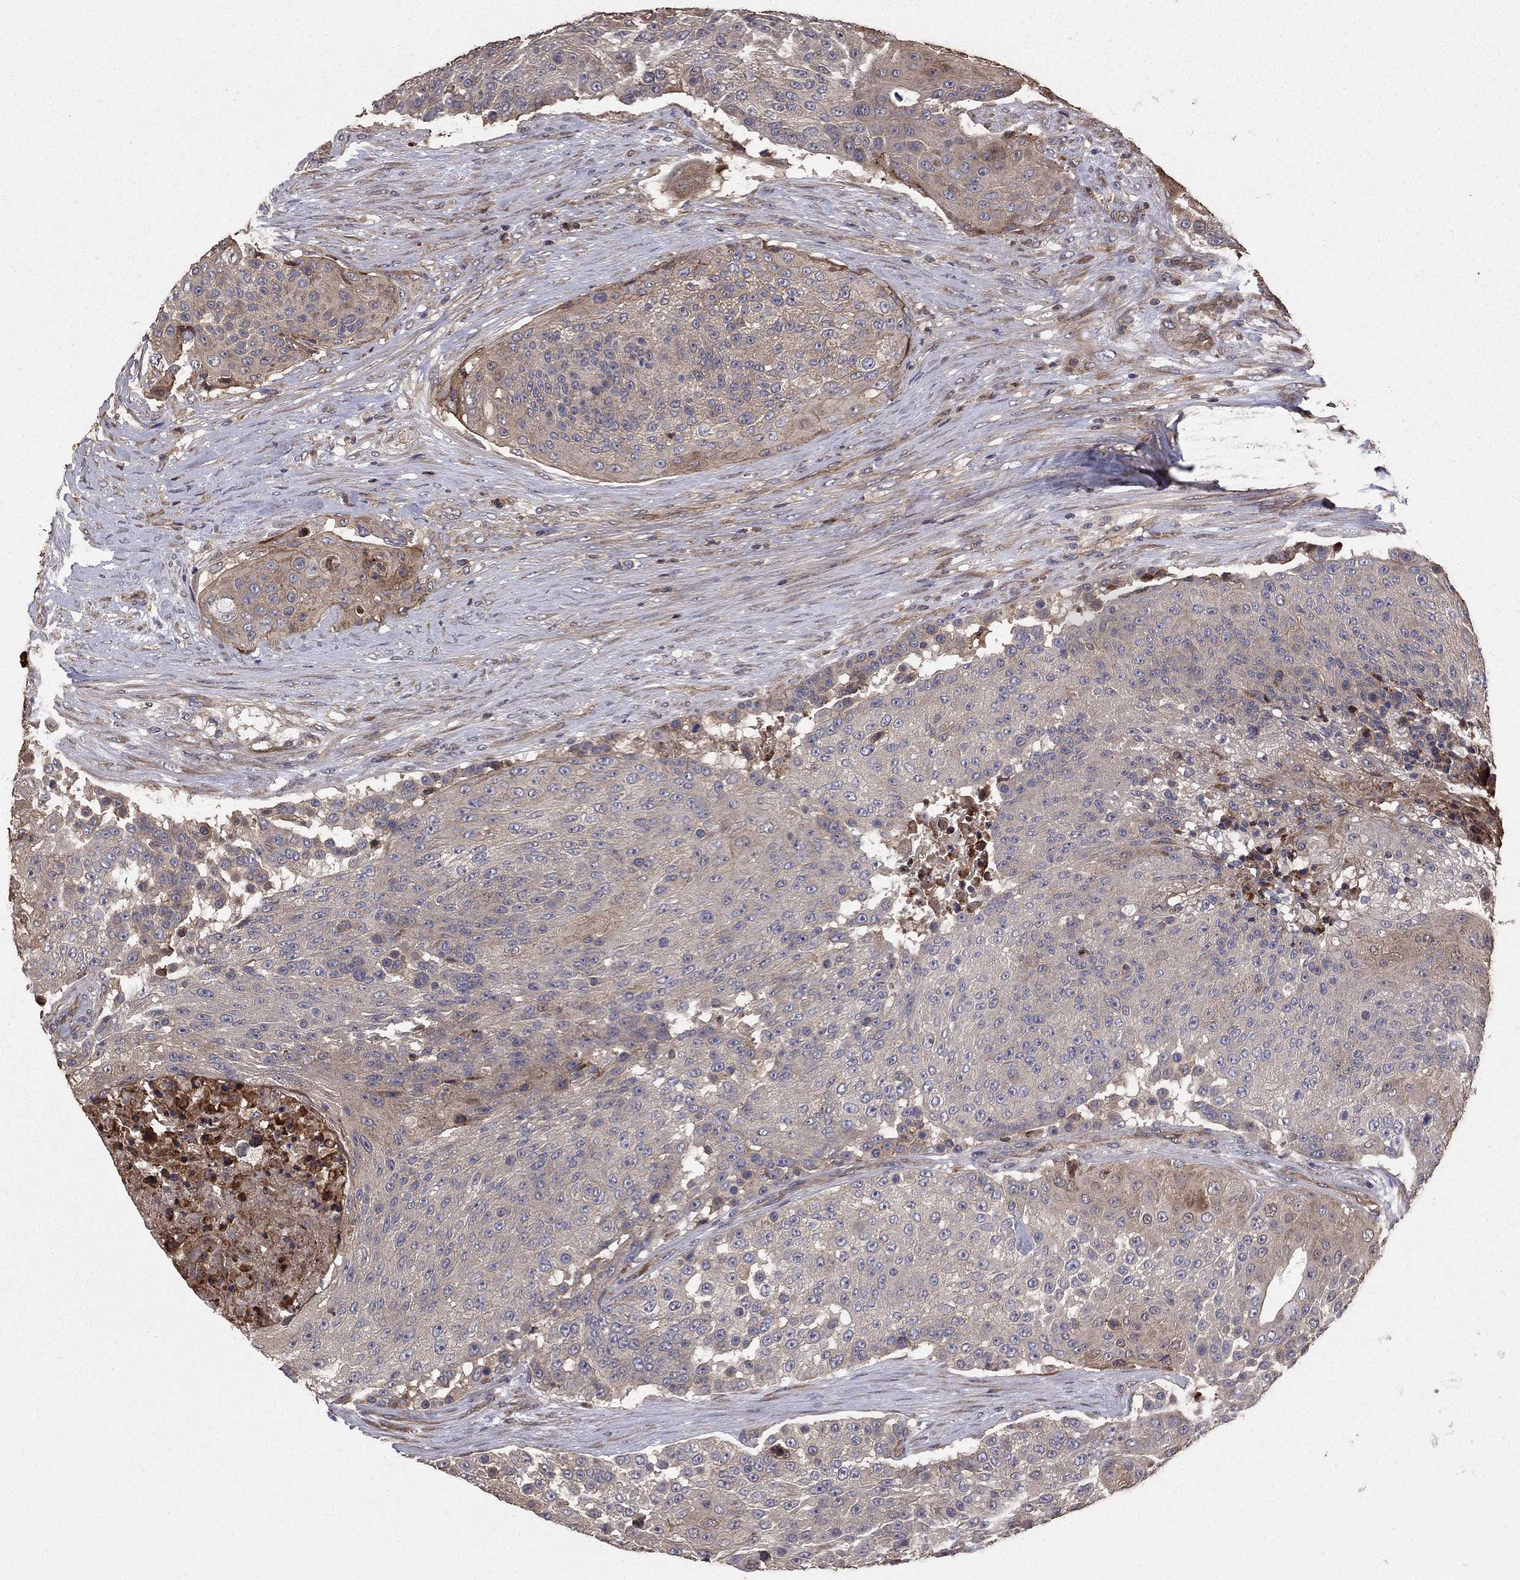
{"staining": {"intensity": "weak", "quantity": "<25%", "location": "cytoplasmic/membranous"}, "tissue": "urothelial cancer", "cell_type": "Tumor cells", "image_type": "cancer", "snomed": [{"axis": "morphology", "description": "Urothelial carcinoma, High grade"}, {"axis": "topography", "description": "Urinary bladder"}], "caption": "Tumor cells are negative for brown protein staining in urothelial carcinoma (high-grade). Brightfield microscopy of immunohistochemistry stained with DAB (3,3'-diaminobenzidine) (brown) and hematoxylin (blue), captured at high magnification.", "gene": "GYG1", "patient": {"sex": "female", "age": 63}}